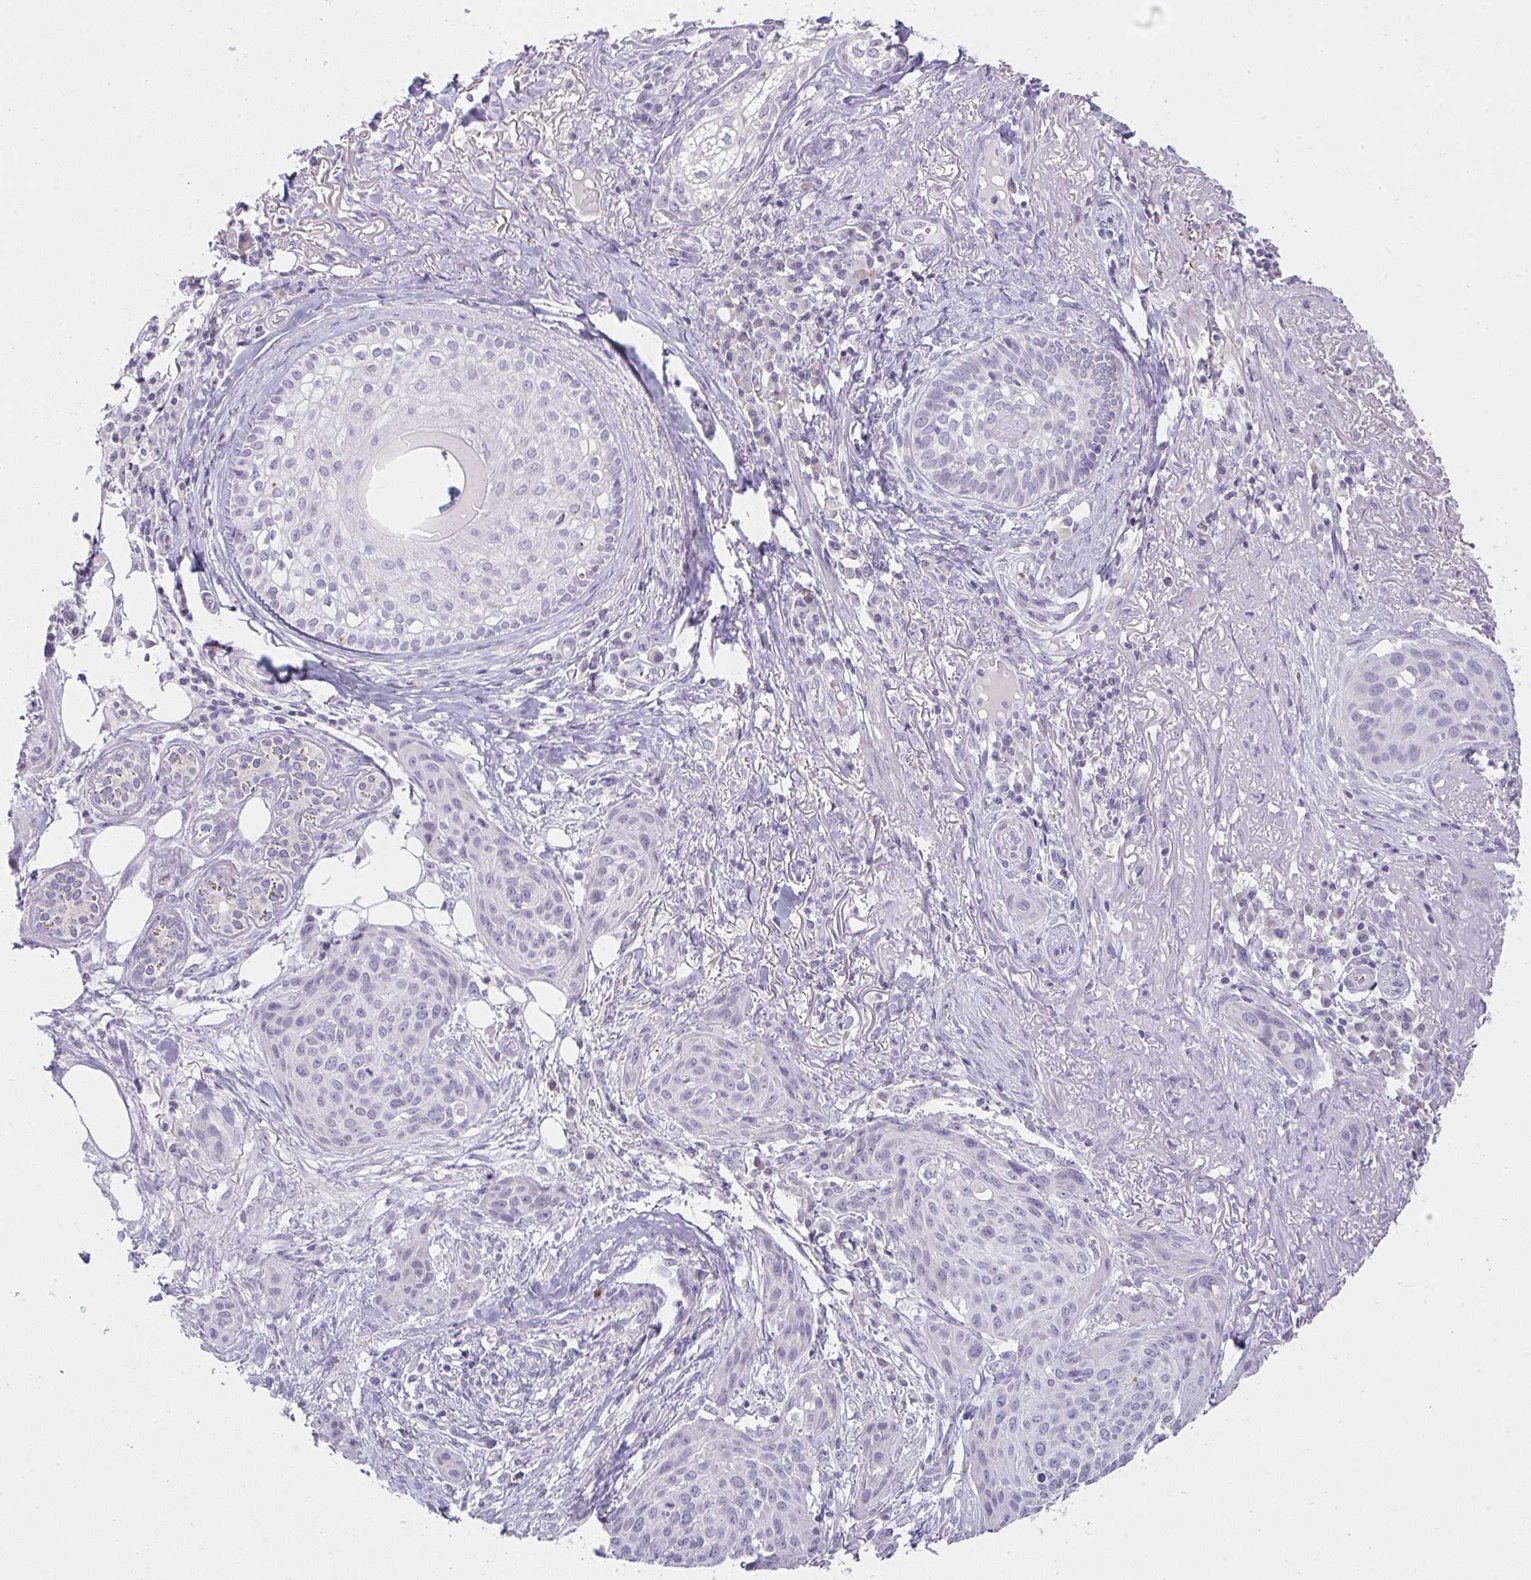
{"staining": {"intensity": "negative", "quantity": "none", "location": "none"}, "tissue": "skin cancer", "cell_type": "Tumor cells", "image_type": "cancer", "snomed": [{"axis": "morphology", "description": "Squamous cell carcinoma, NOS"}, {"axis": "topography", "description": "Skin"}], "caption": "Skin cancer (squamous cell carcinoma) was stained to show a protein in brown. There is no significant expression in tumor cells.", "gene": "CACNA1S", "patient": {"sex": "female", "age": 87}}